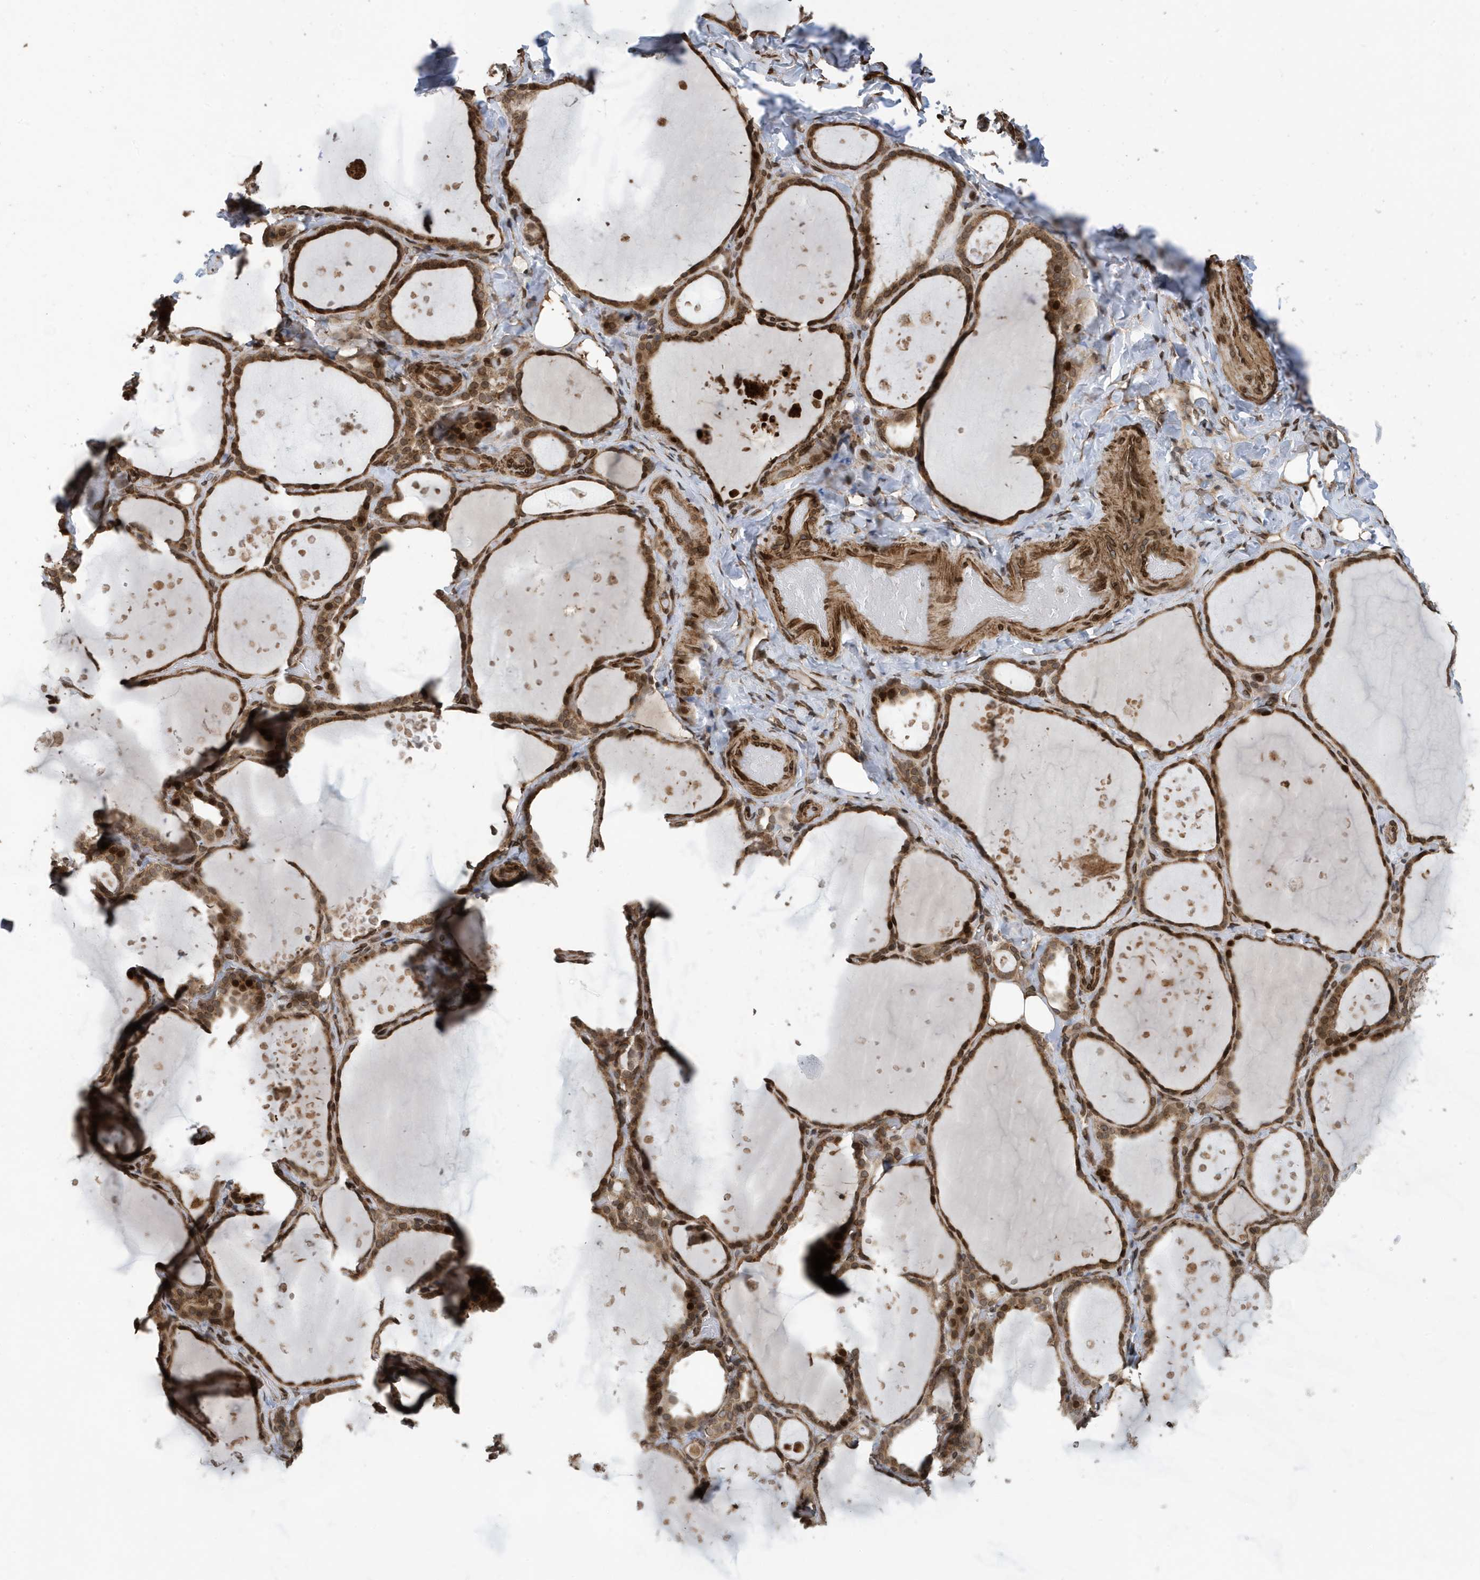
{"staining": {"intensity": "moderate", "quantity": ">75%", "location": "cytoplasmic/membranous,nuclear"}, "tissue": "thyroid gland", "cell_type": "Glandular cells", "image_type": "normal", "snomed": [{"axis": "morphology", "description": "Normal tissue, NOS"}, {"axis": "topography", "description": "Thyroid gland"}], "caption": "Protein analysis of normal thyroid gland demonstrates moderate cytoplasmic/membranous,nuclear staining in approximately >75% of glandular cells.", "gene": "DUSP18", "patient": {"sex": "female", "age": 44}}